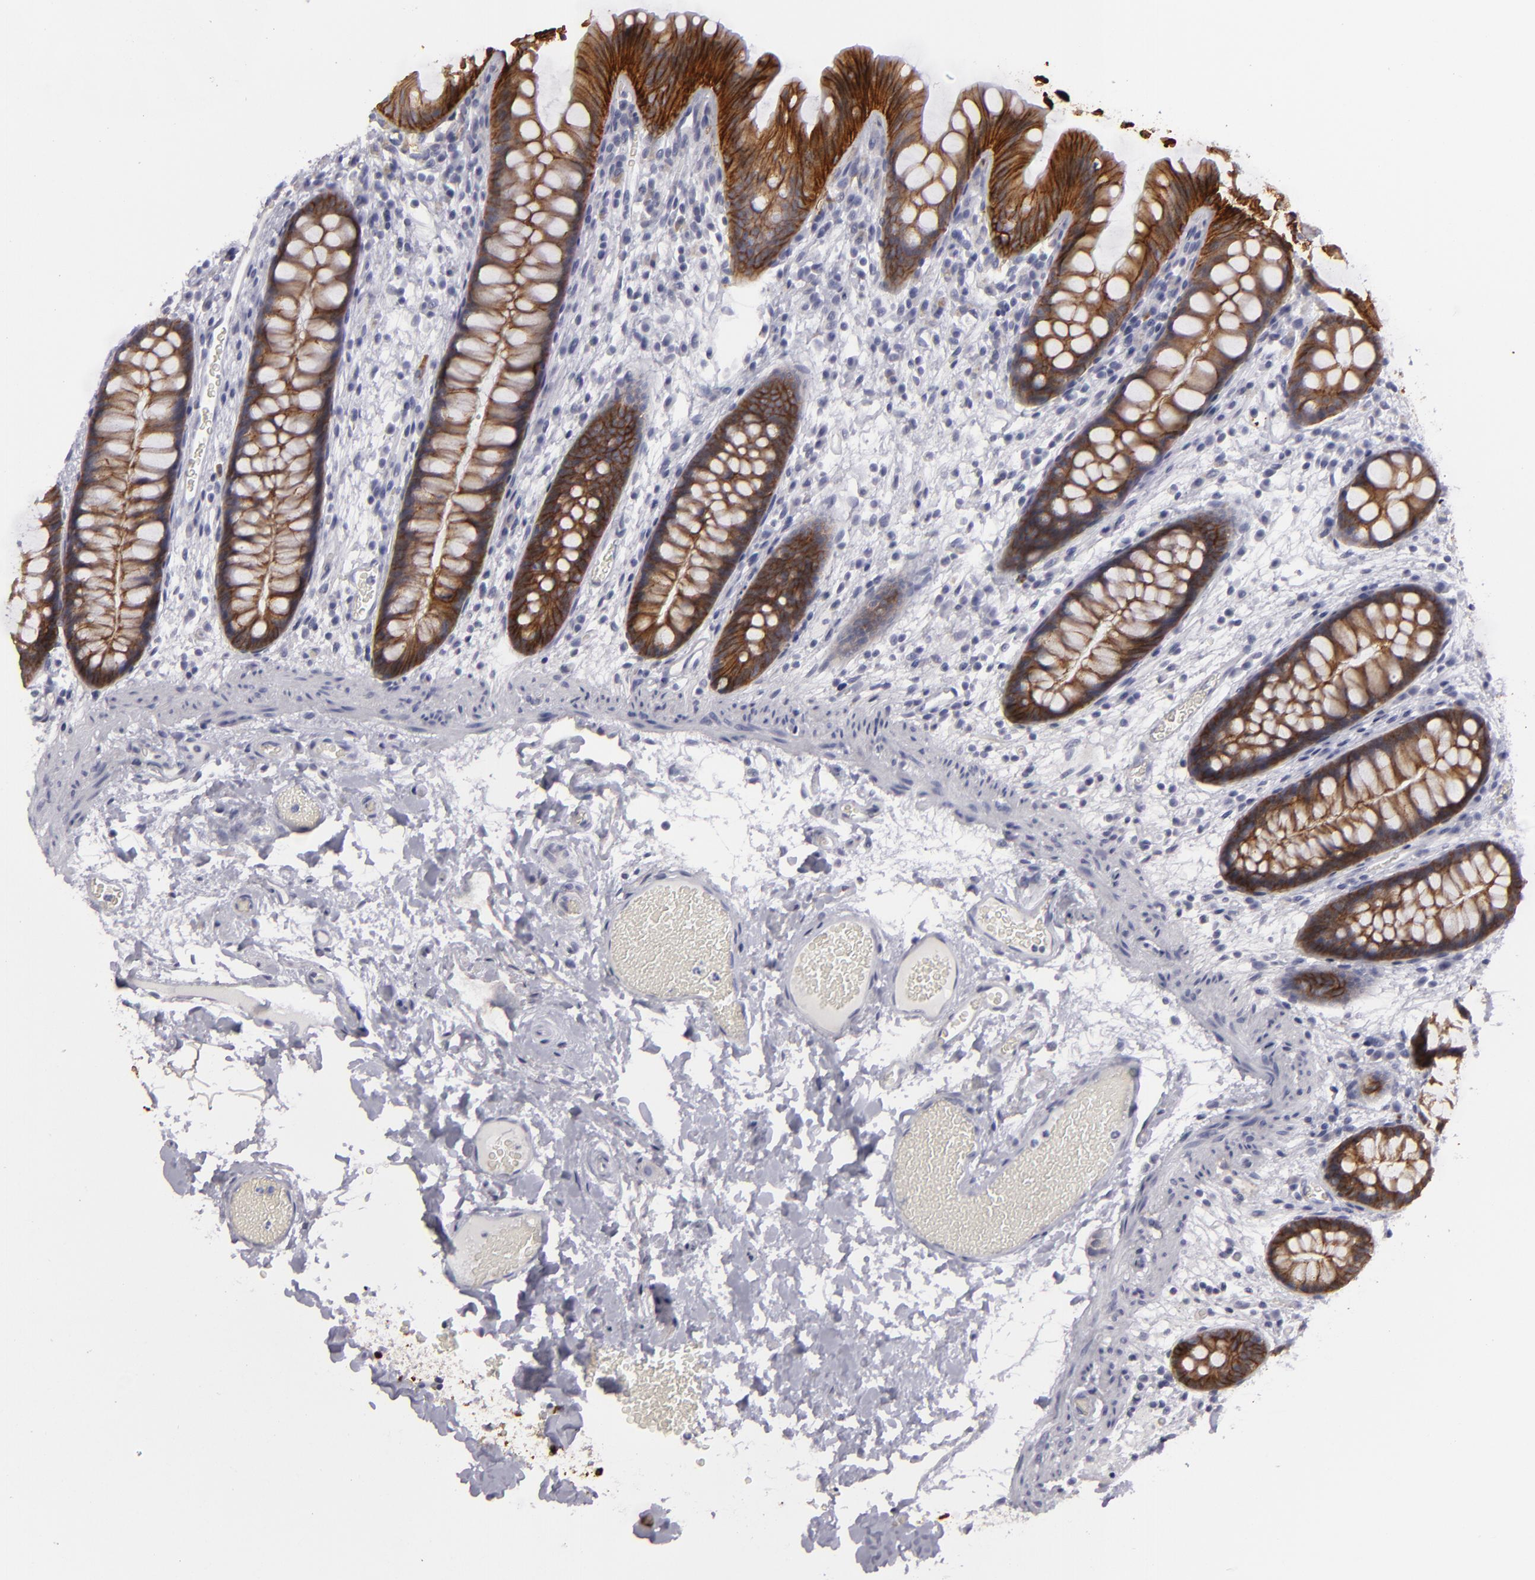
{"staining": {"intensity": "negative", "quantity": "none", "location": "none"}, "tissue": "colon", "cell_type": "Endothelial cells", "image_type": "normal", "snomed": [{"axis": "morphology", "description": "Normal tissue, NOS"}, {"axis": "topography", "description": "Smooth muscle"}, {"axis": "topography", "description": "Colon"}], "caption": "This is an immunohistochemistry (IHC) image of benign colon. There is no staining in endothelial cells.", "gene": "JUP", "patient": {"sex": "male", "age": 67}}